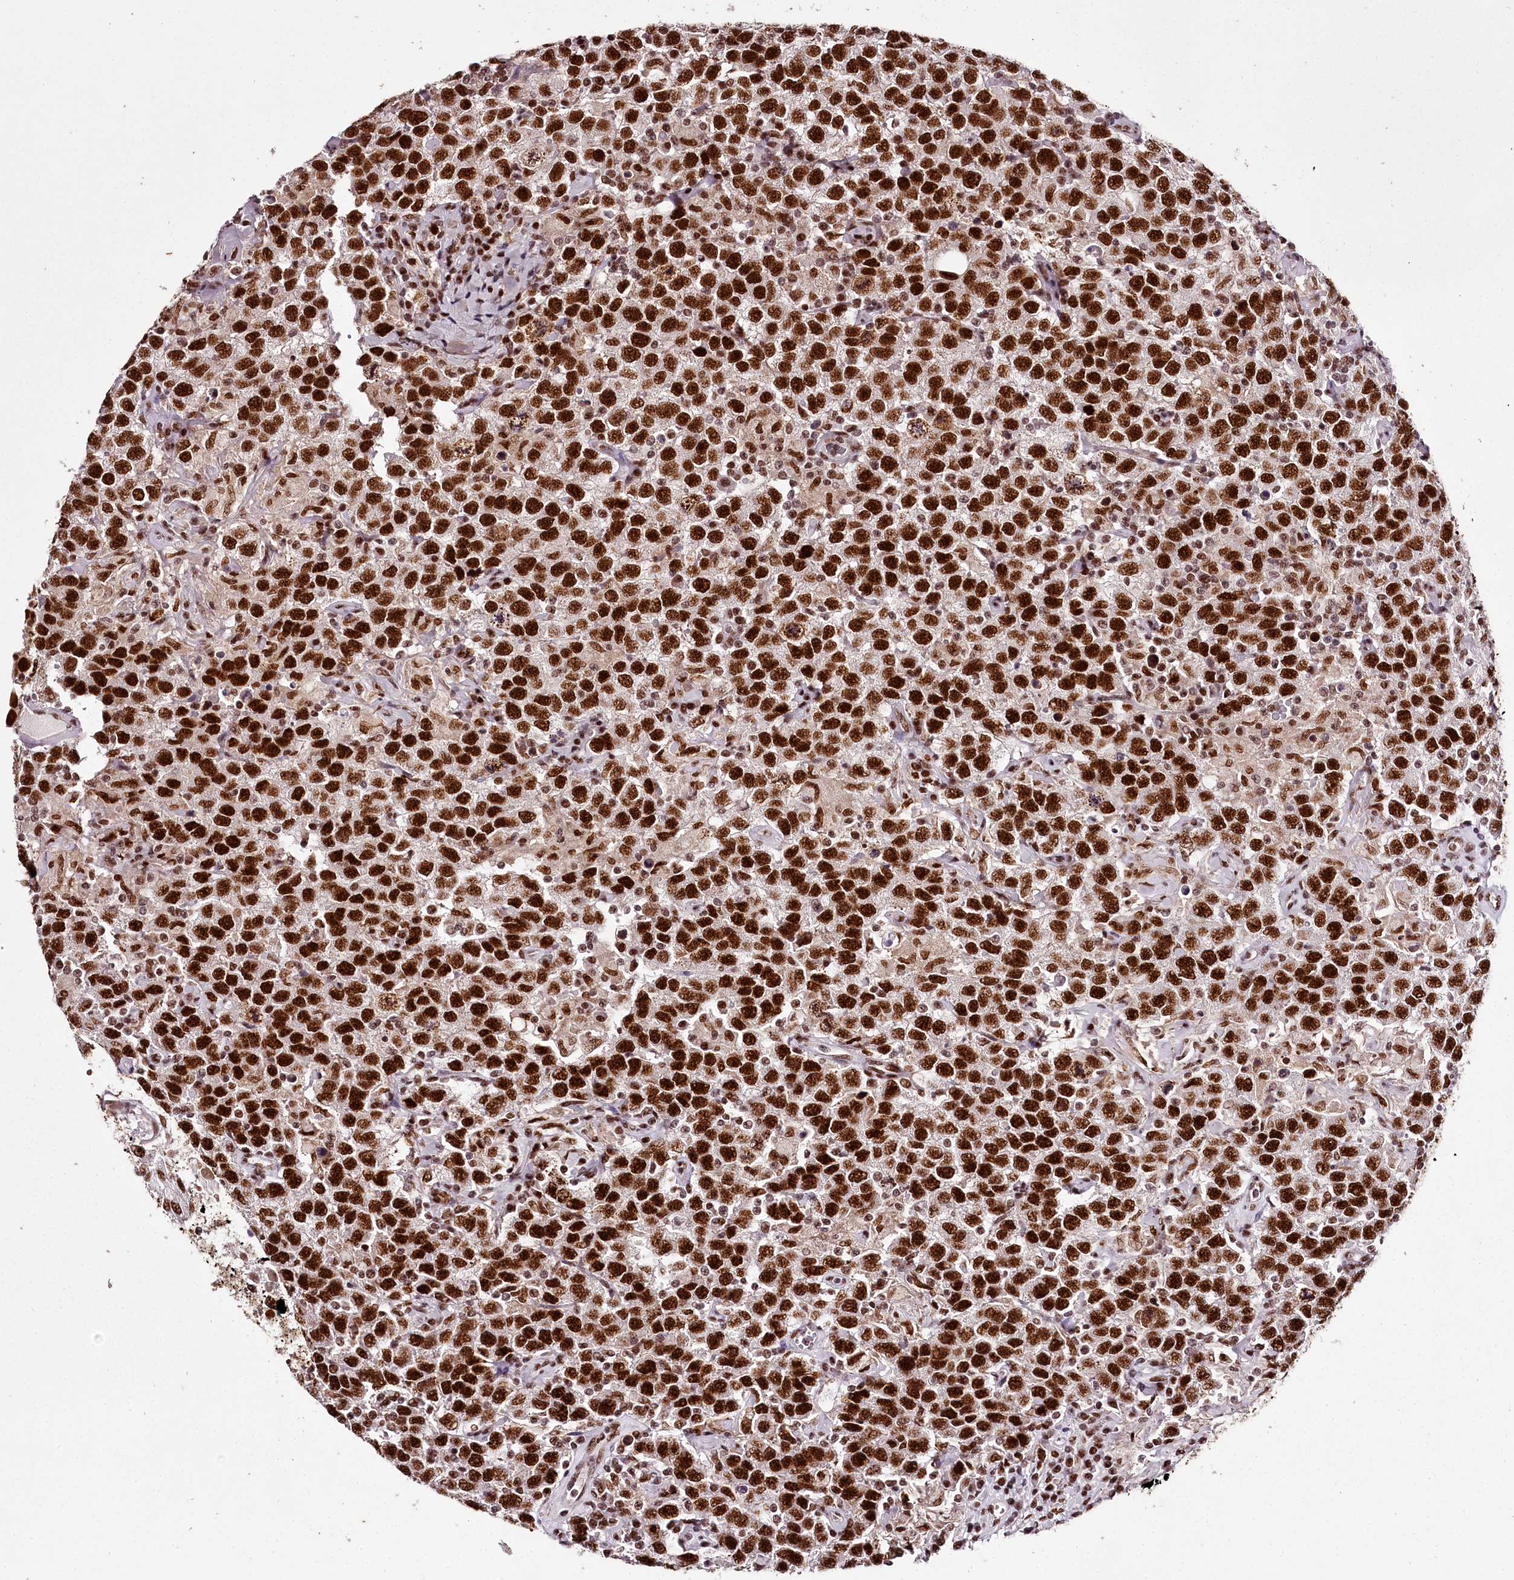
{"staining": {"intensity": "strong", "quantity": ">75%", "location": "nuclear"}, "tissue": "testis cancer", "cell_type": "Tumor cells", "image_type": "cancer", "snomed": [{"axis": "morphology", "description": "Seminoma, NOS"}, {"axis": "topography", "description": "Testis"}], "caption": "Protein expression analysis of testis seminoma displays strong nuclear staining in about >75% of tumor cells.", "gene": "PSPC1", "patient": {"sex": "male", "age": 41}}